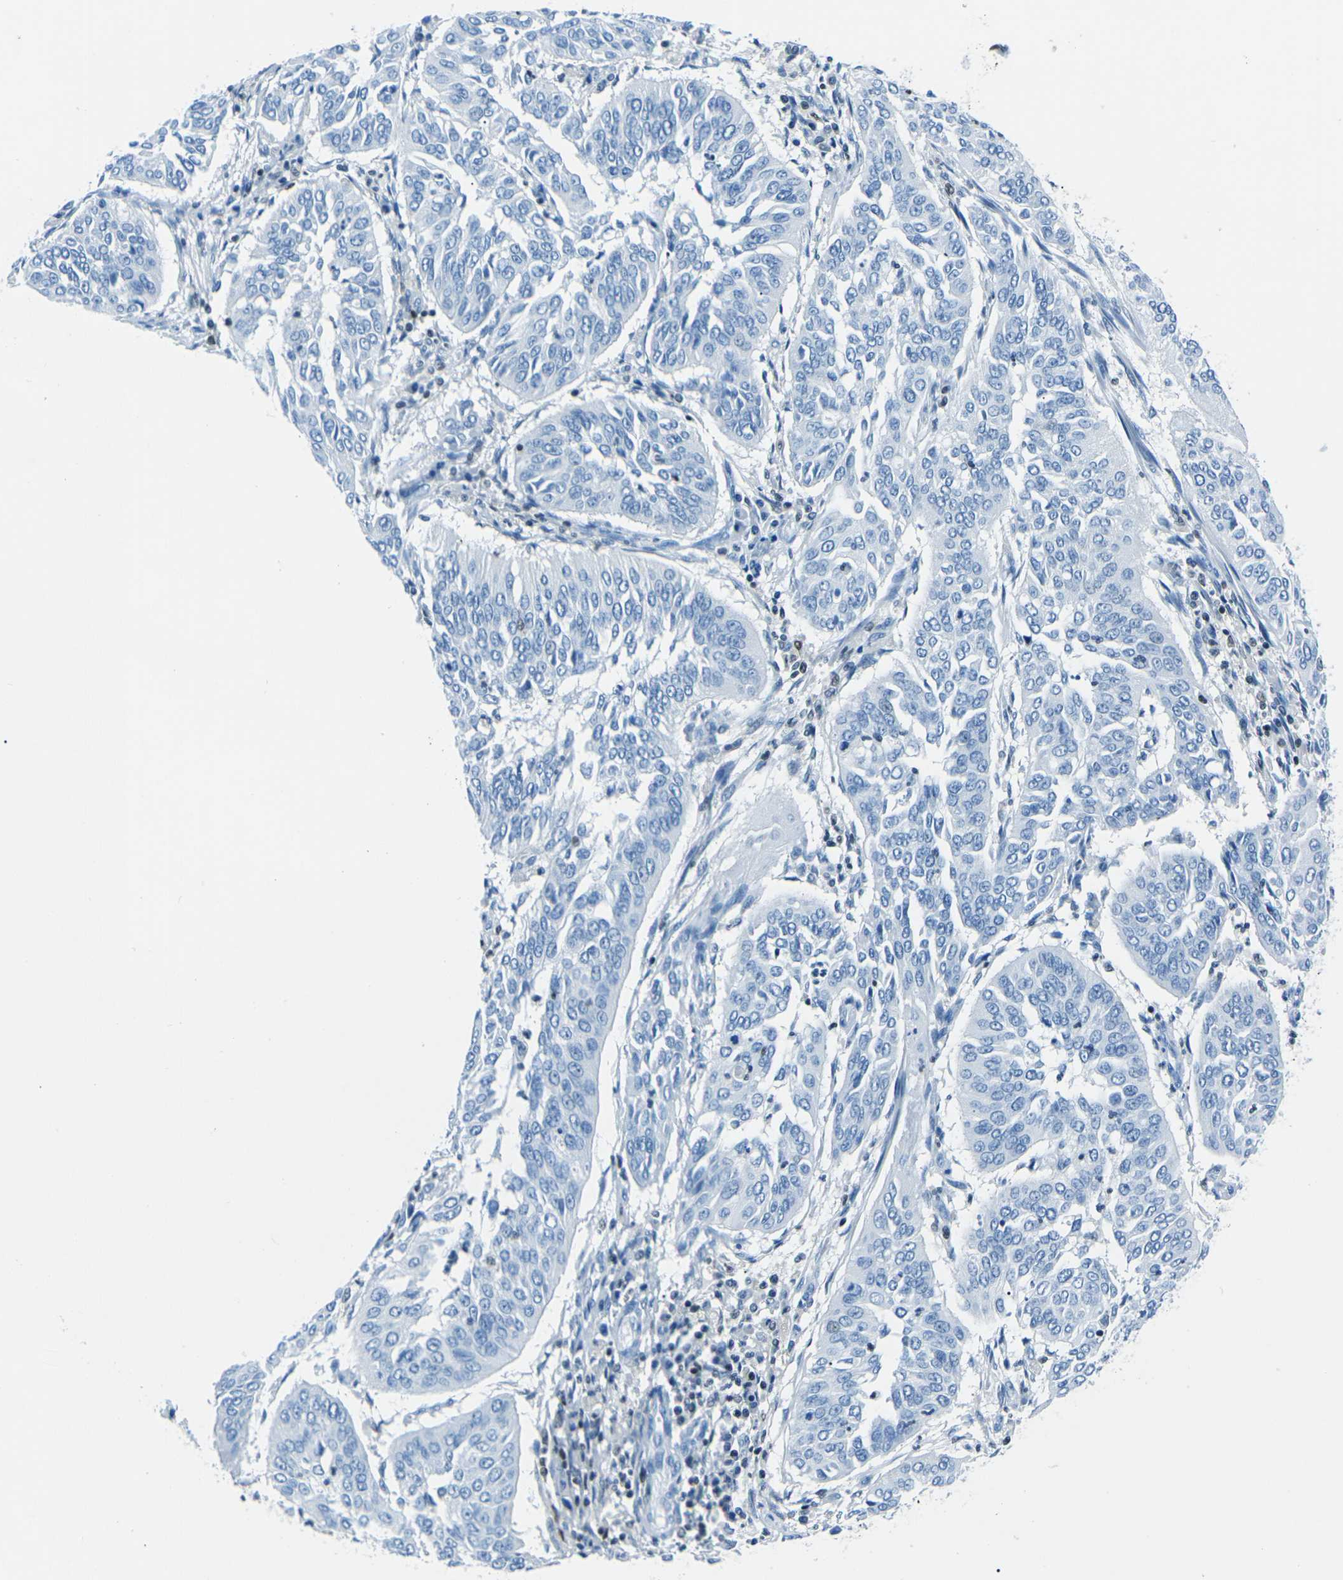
{"staining": {"intensity": "negative", "quantity": "none", "location": "none"}, "tissue": "cervical cancer", "cell_type": "Tumor cells", "image_type": "cancer", "snomed": [{"axis": "morphology", "description": "Normal tissue, NOS"}, {"axis": "morphology", "description": "Squamous cell carcinoma, NOS"}, {"axis": "topography", "description": "Cervix"}], "caption": "Immunohistochemical staining of squamous cell carcinoma (cervical) displays no significant staining in tumor cells.", "gene": "CELF2", "patient": {"sex": "female", "age": 39}}